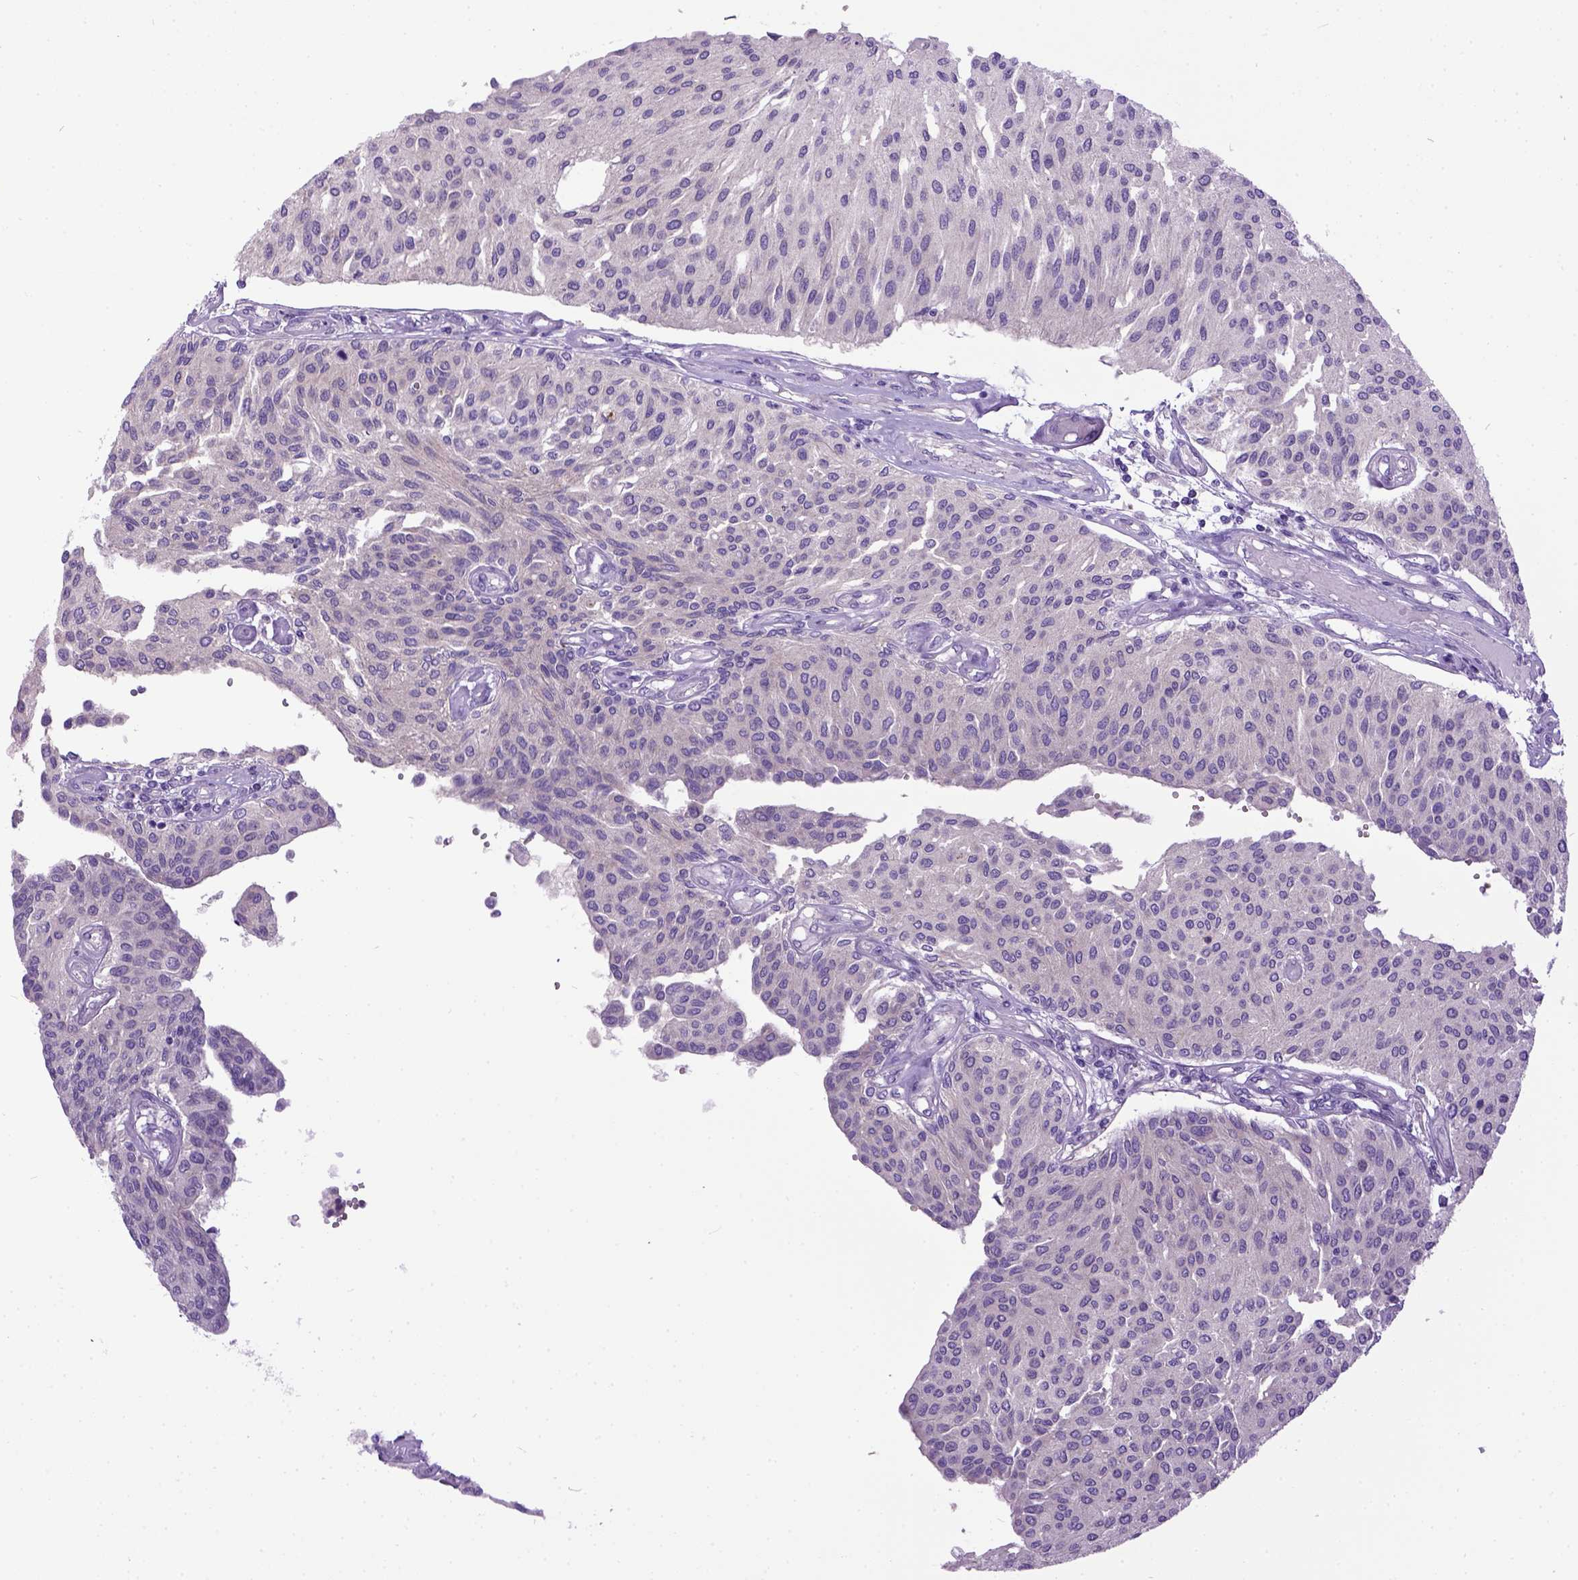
{"staining": {"intensity": "weak", "quantity": "25%-75%", "location": "cytoplasmic/membranous"}, "tissue": "urothelial cancer", "cell_type": "Tumor cells", "image_type": "cancer", "snomed": [{"axis": "morphology", "description": "Urothelial carcinoma, NOS"}, {"axis": "topography", "description": "Urinary bladder"}], "caption": "IHC of human transitional cell carcinoma demonstrates low levels of weak cytoplasmic/membranous expression in about 25%-75% of tumor cells.", "gene": "NEK5", "patient": {"sex": "male", "age": 55}}